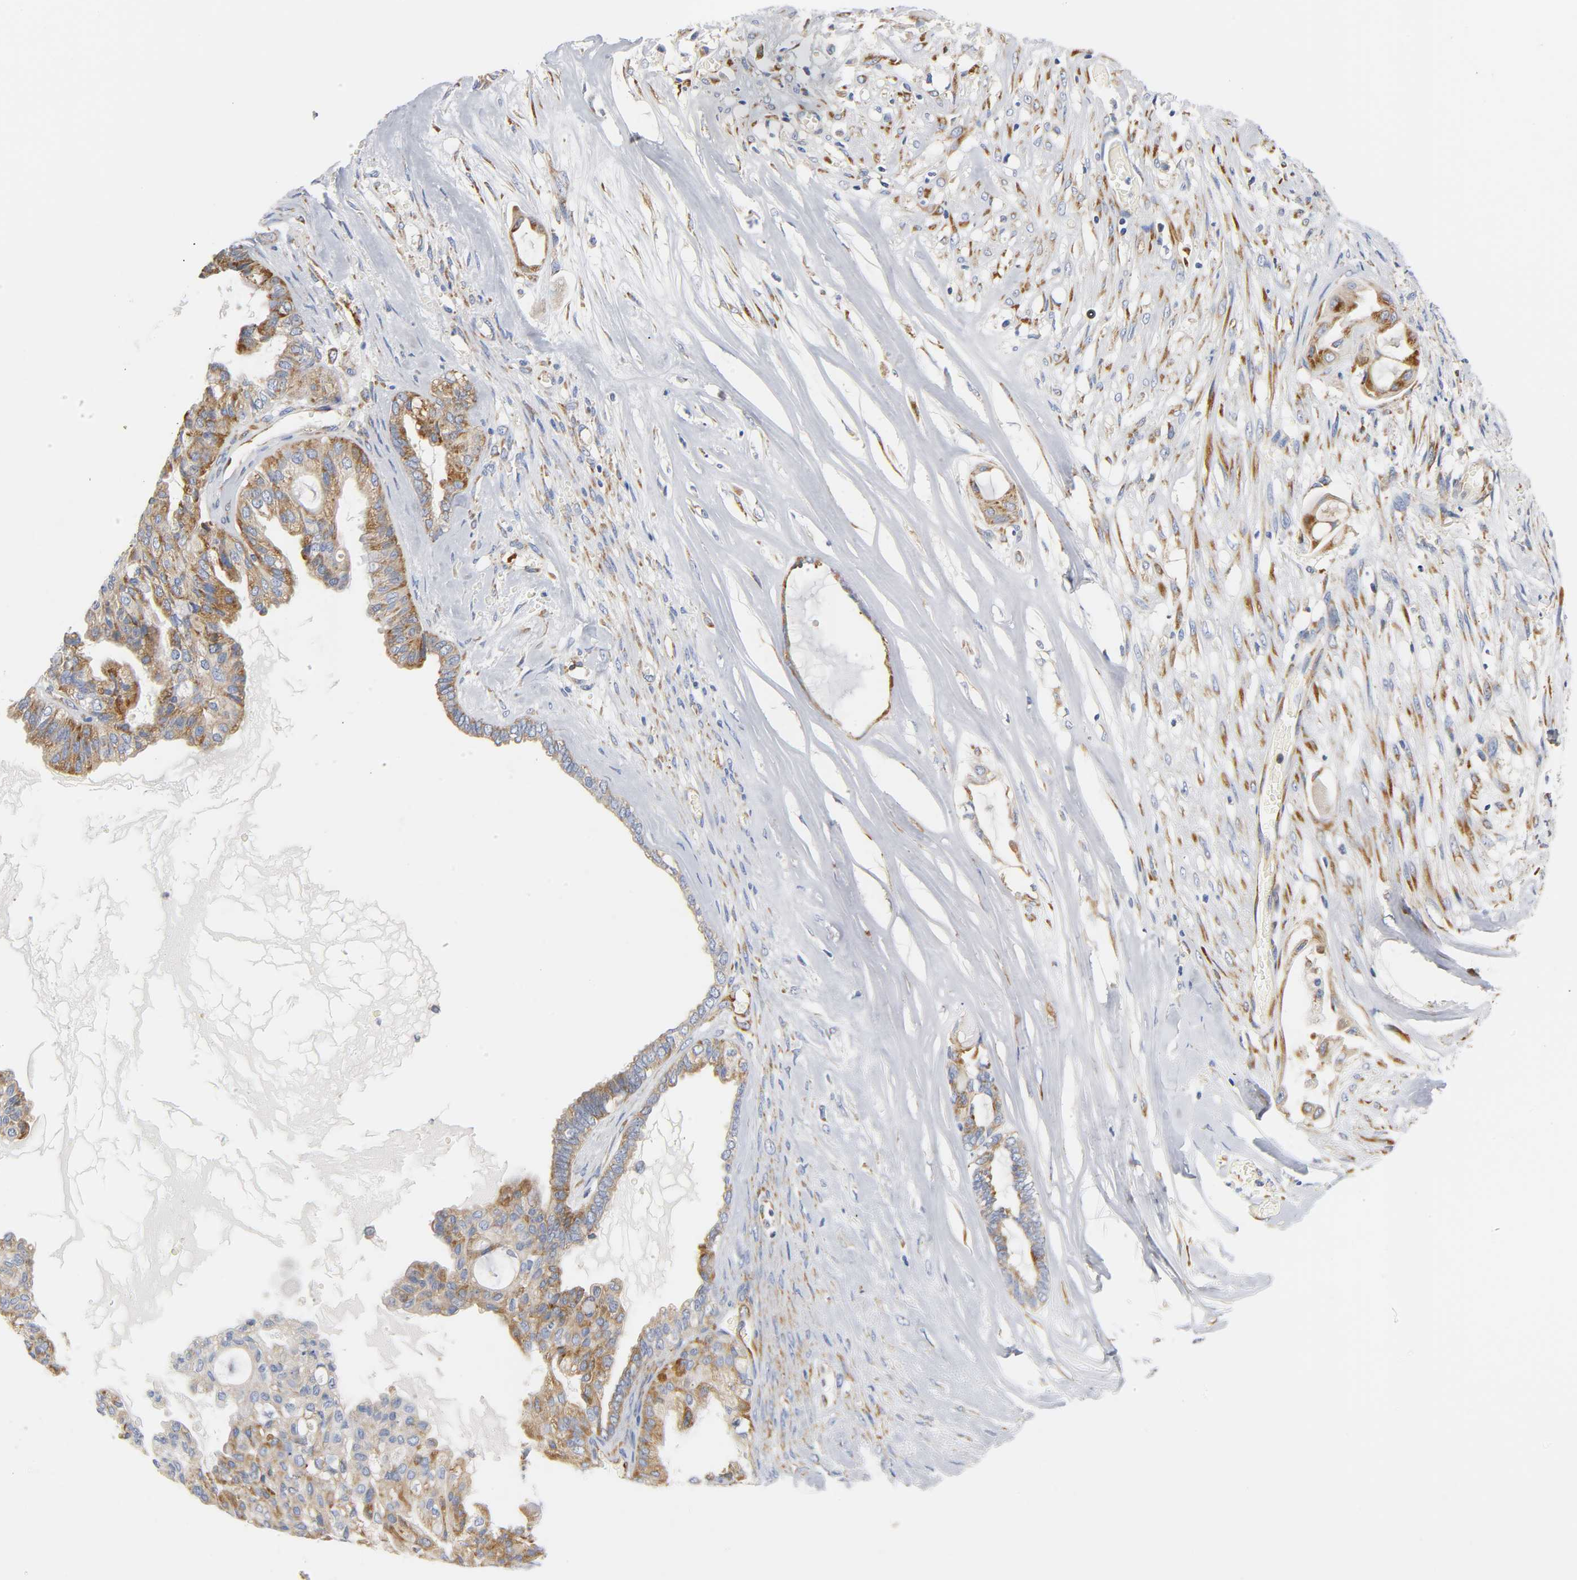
{"staining": {"intensity": "moderate", "quantity": ">75%", "location": "cytoplasmic/membranous"}, "tissue": "ovarian cancer", "cell_type": "Tumor cells", "image_type": "cancer", "snomed": [{"axis": "morphology", "description": "Carcinoma, NOS"}, {"axis": "morphology", "description": "Carcinoma, endometroid"}, {"axis": "topography", "description": "Ovary"}], "caption": "Tumor cells reveal moderate cytoplasmic/membranous positivity in approximately >75% of cells in ovarian cancer.", "gene": "REL", "patient": {"sex": "female", "age": 50}}